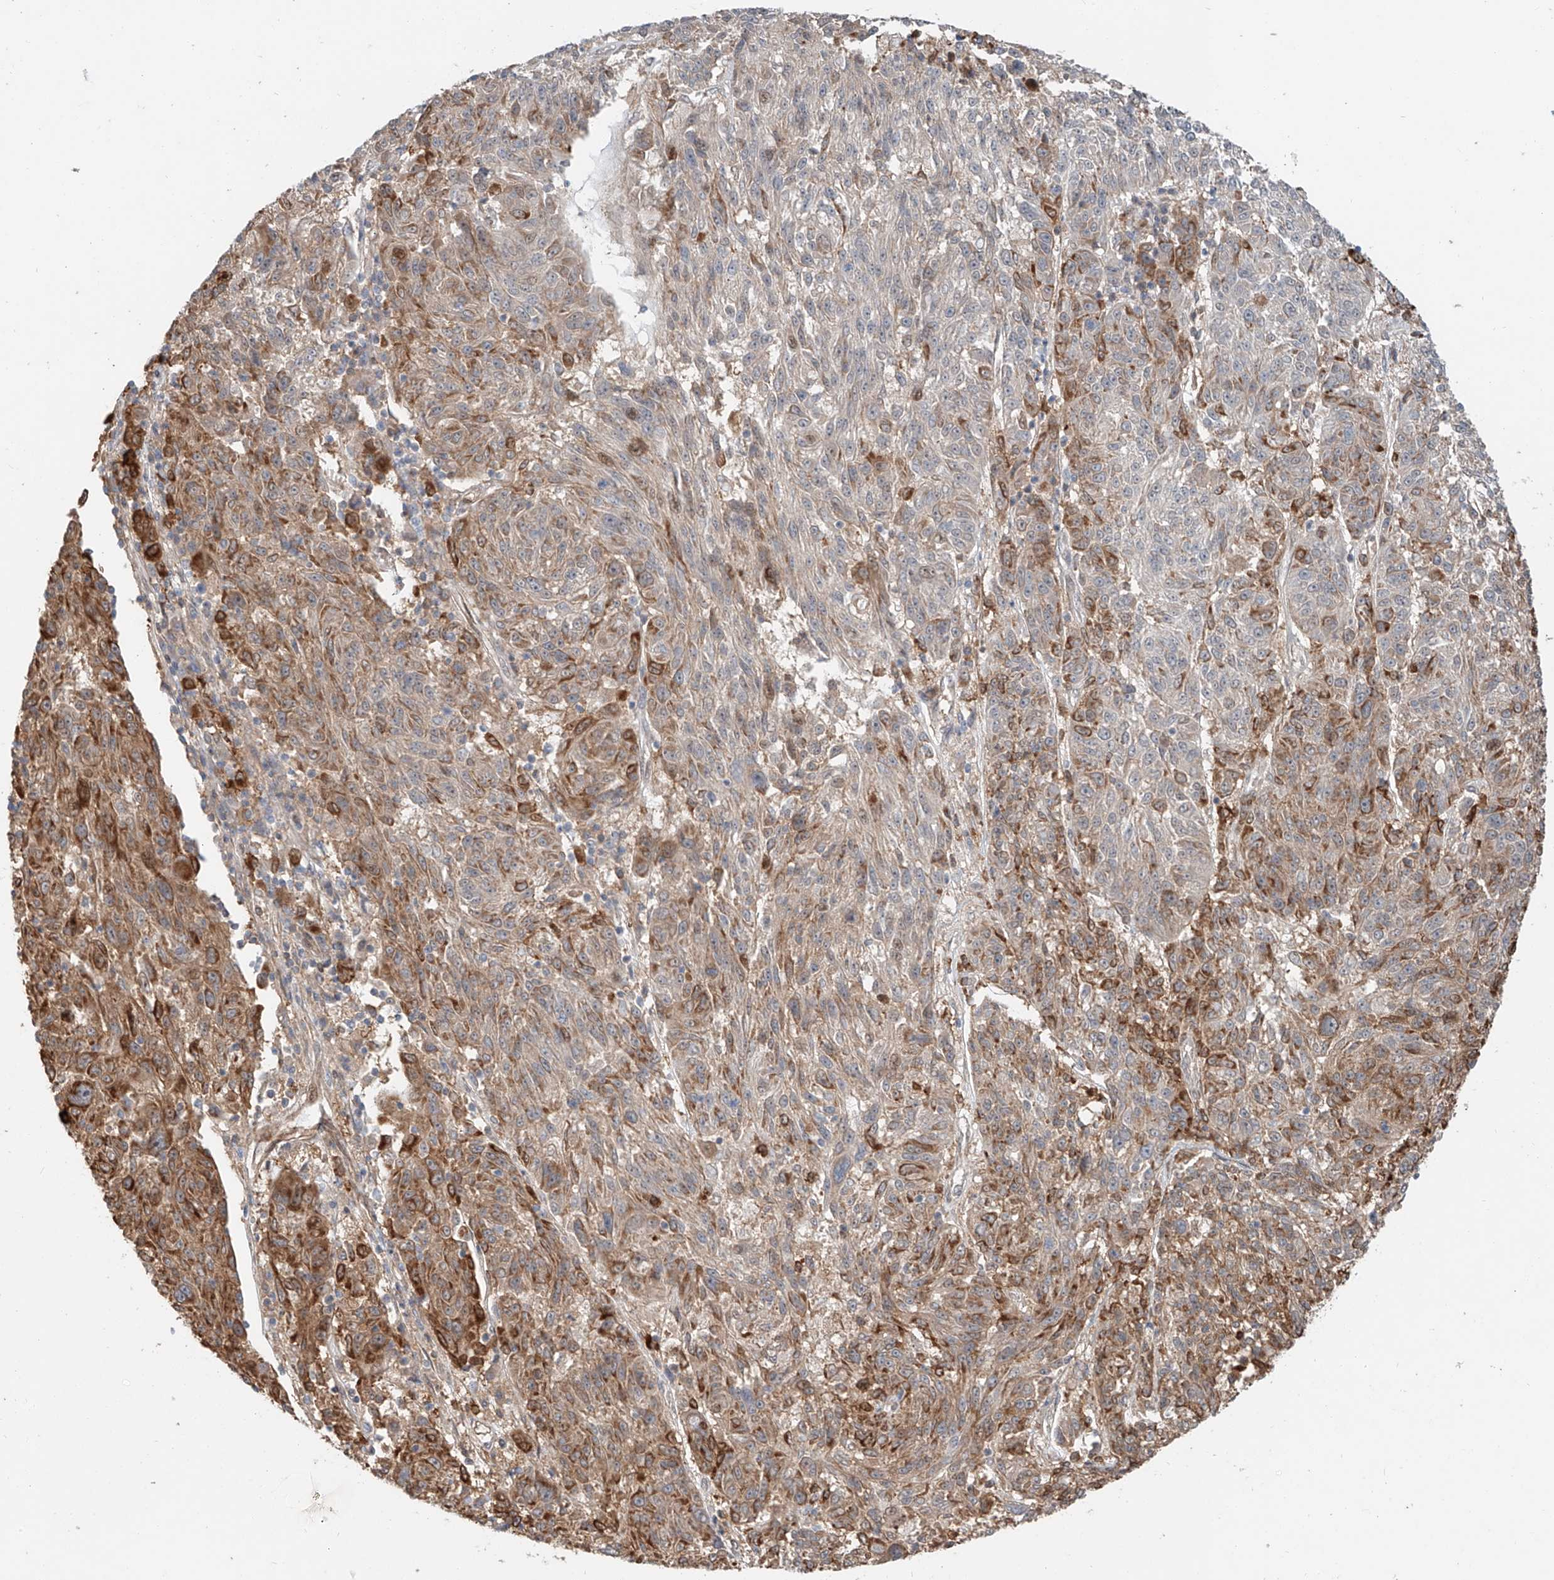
{"staining": {"intensity": "moderate", "quantity": "25%-75%", "location": "cytoplasmic/membranous"}, "tissue": "melanoma", "cell_type": "Tumor cells", "image_type": "cancer", "snomed": [{"axis": "morphology", "description": "Malignant melanoma, NOS"}, {"axis": "topography", "description": "Skin"}], "caption": "This is an image of immunohistochemistry (IHC) staining of melanoma, which shows moderate staining in the cytoplasmic/membranous of tumor cells.", "gene": "CEP162", "patient": {"sex": "male", "age": 53}}